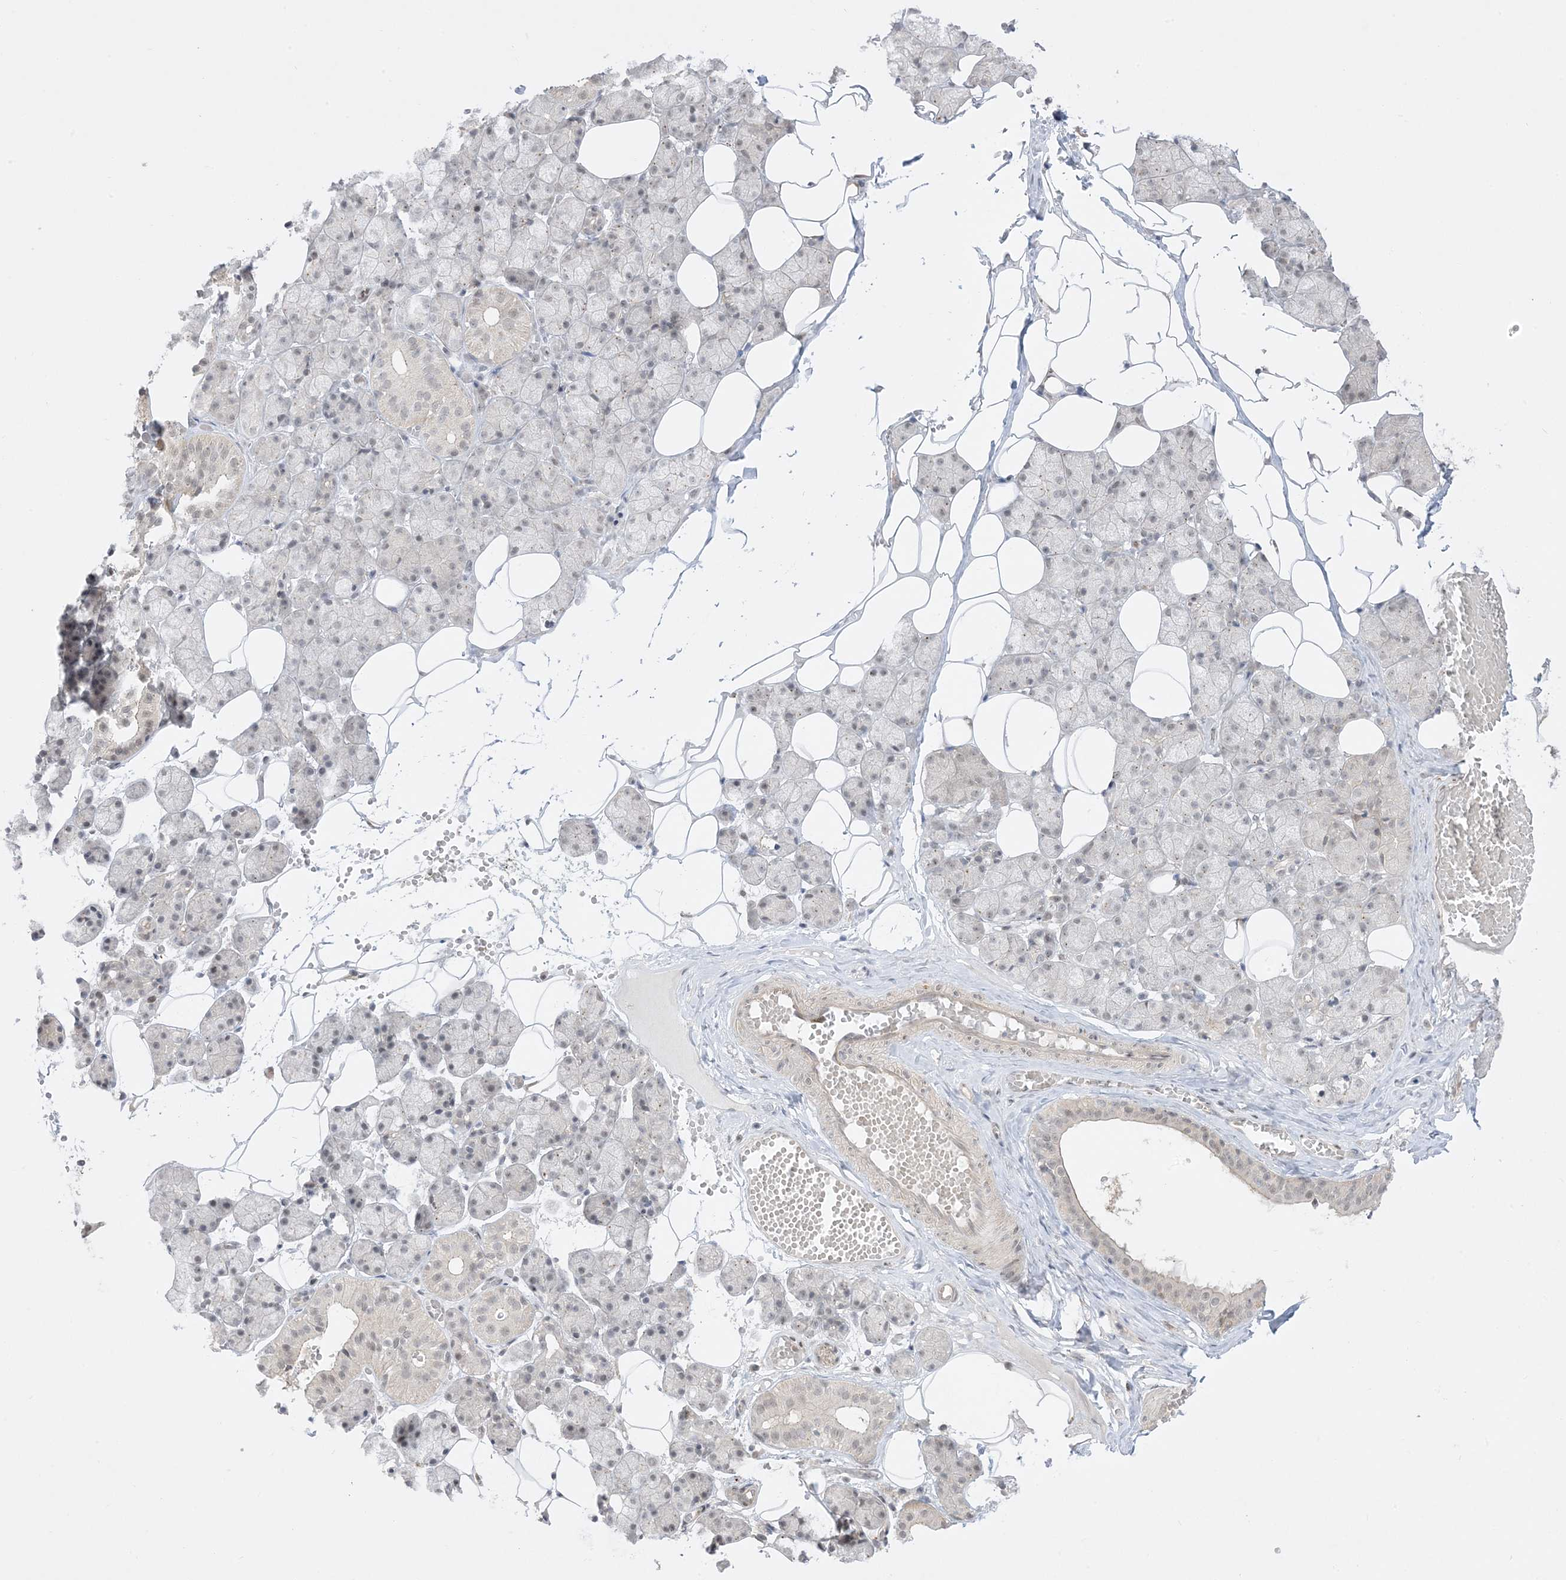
{"staining": {"intensity": "weak", "quantity": "<25%", "location": "cytoplasmic/membranous,nuclear"}, "tissue": "salivary gland", "cell_type": "Glandular cells", "image_type": "normal", "snomed": [{"axis": "morphology", "description": "Normal tissue, NOS"}, {"axis": "topography", "description": "Salivary gland"}], "caption": "This is a image of immunohistochemistry staining of unremarkable salivary gland, which shows no staining in glandular cells.", "gene": "PTK6", "patient": {"sex": "female", "age": 33}}